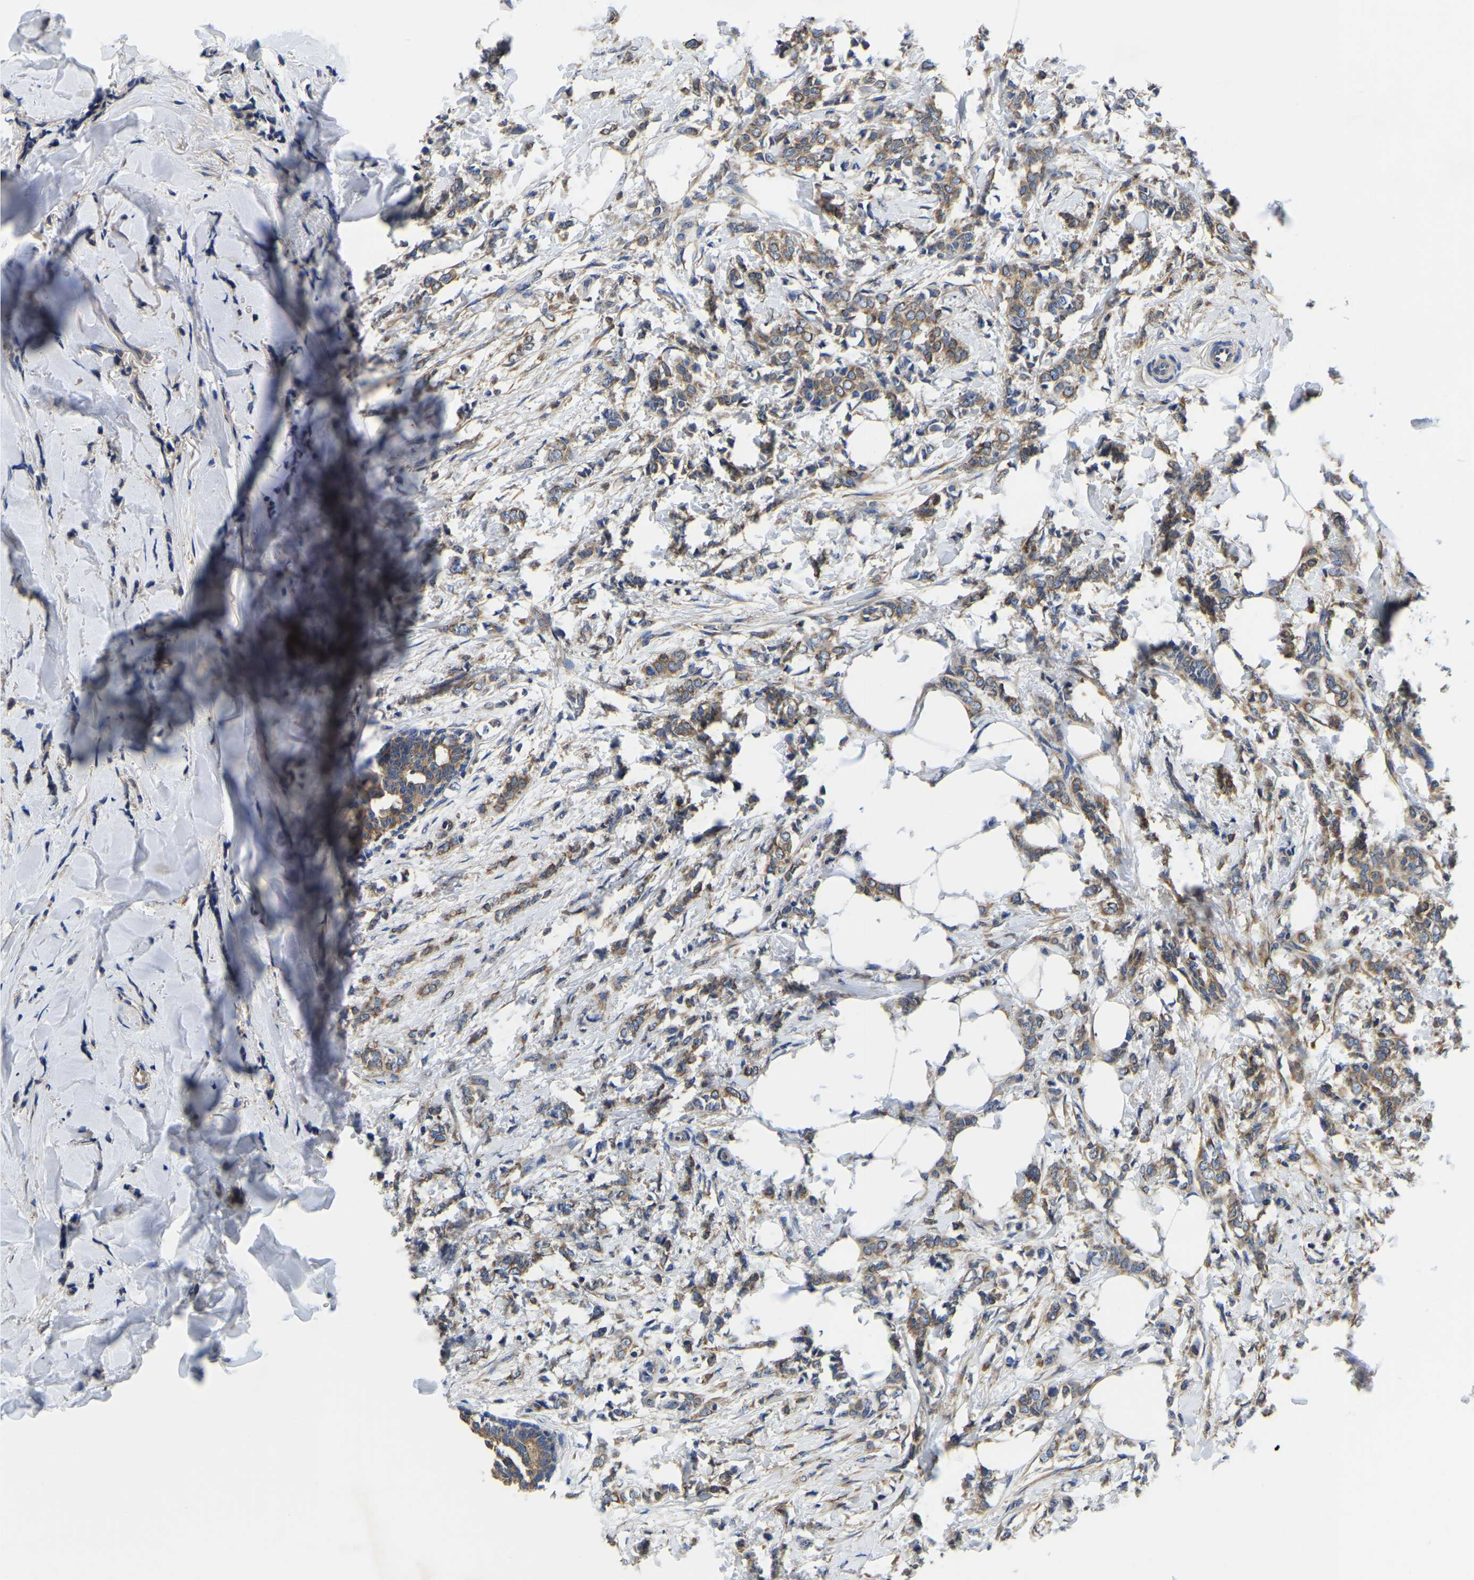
{"staining": {"intensity": "moderate", "quantity": ">75%", "location": "cytoplasmic/membranous"}, "tissue": "breast cancer", "cell_type": "Tumor cells", "image_type": "cancer", "snomed": [{"axis": "morphology", "description": "Lobular carcinoma, in situ"}, {"axis": "morphology", "description": "Lobular carcinoma"}, {"axis": "topography", "description": "Breast"}], "caption": "The photomicrograph shows immunohistochemical staining of lobular carcinoma (breast). There is moderate cytoplasmic/membranous staining is present in approximately >75% of tumor cells. (Brightfield microscopy of DAB IHC at high magnification).", "gene": "STAT2", "patient": {"sex": "female", "age": 41}}